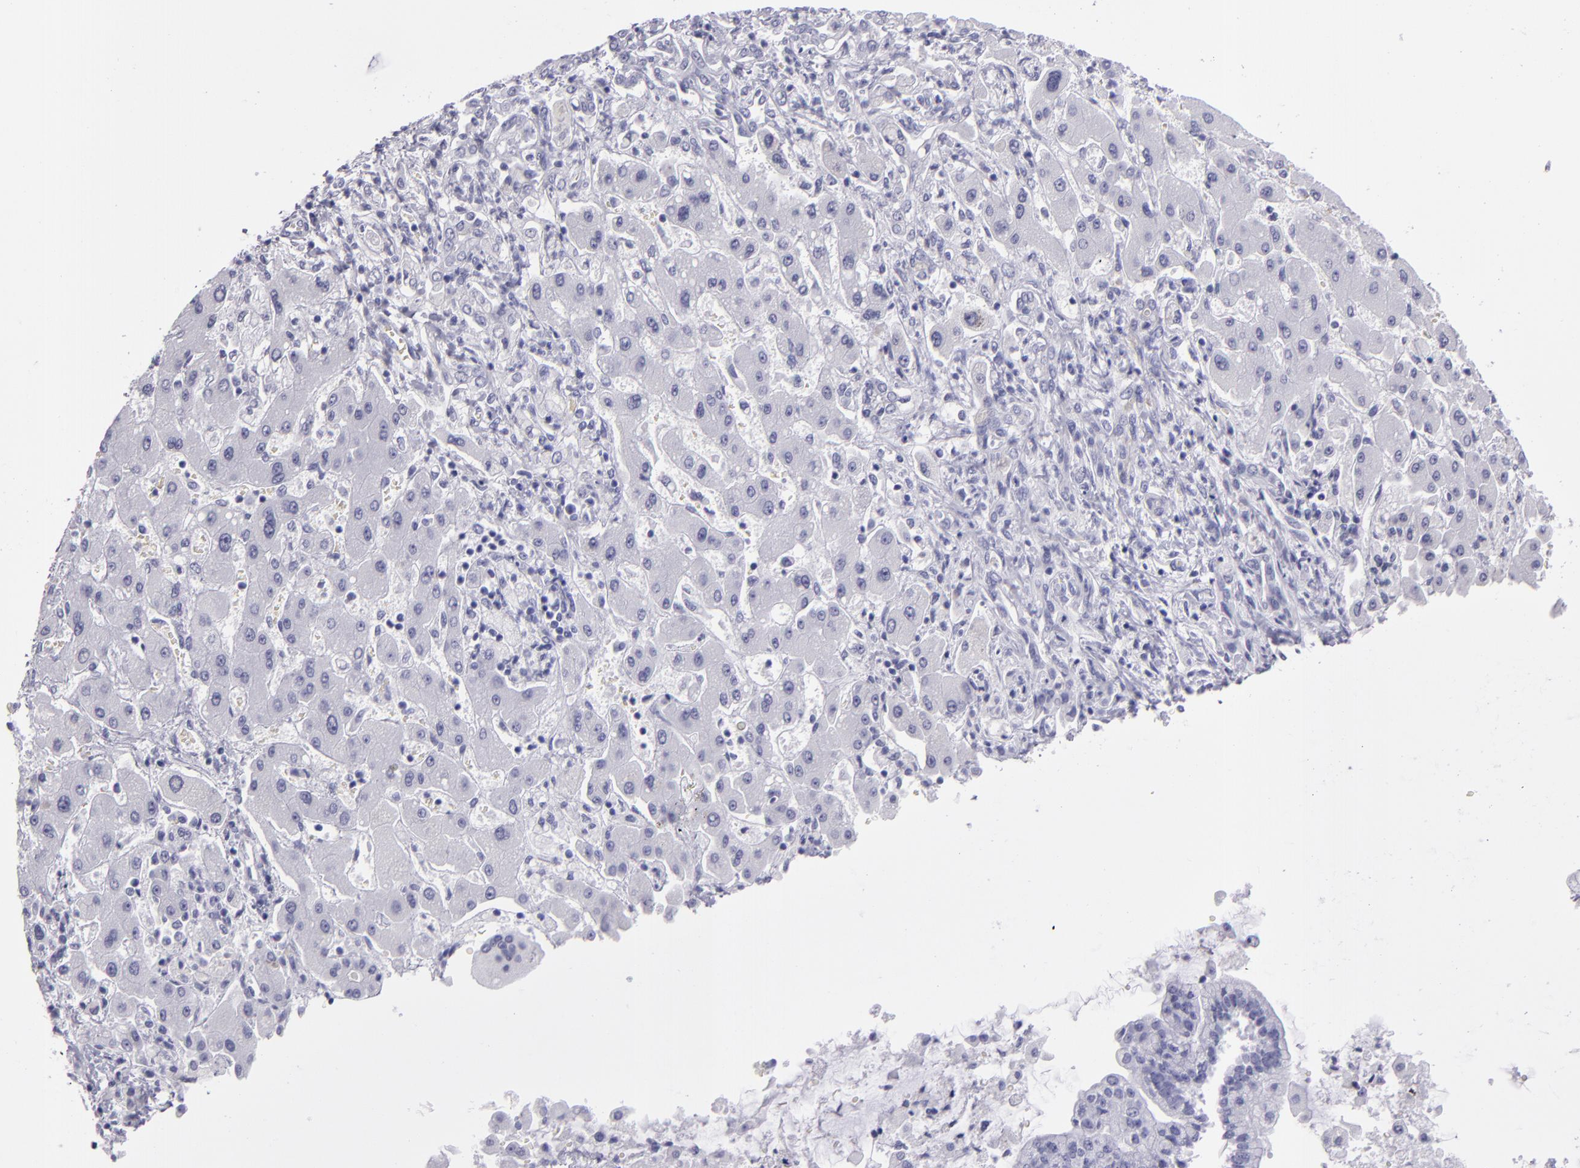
{"staining": {"intensity": "negative", "quantity": "none", "location": "none"}, "tissue": "liver cancer", "cell_type": "Tumor cells", "image_type": "cancer", "snomed": [{"axis": "morphology", "description": "Cholangiocarcinoma"}, {"axis": "topography", "description": "Liver"}], "caption": "Immunohistochemical staining of liver cholangiocarcinoma shows no significant positivity in tumor cells.", "gene": "CR2", "patient": {"sex": "male", "age": 50}}